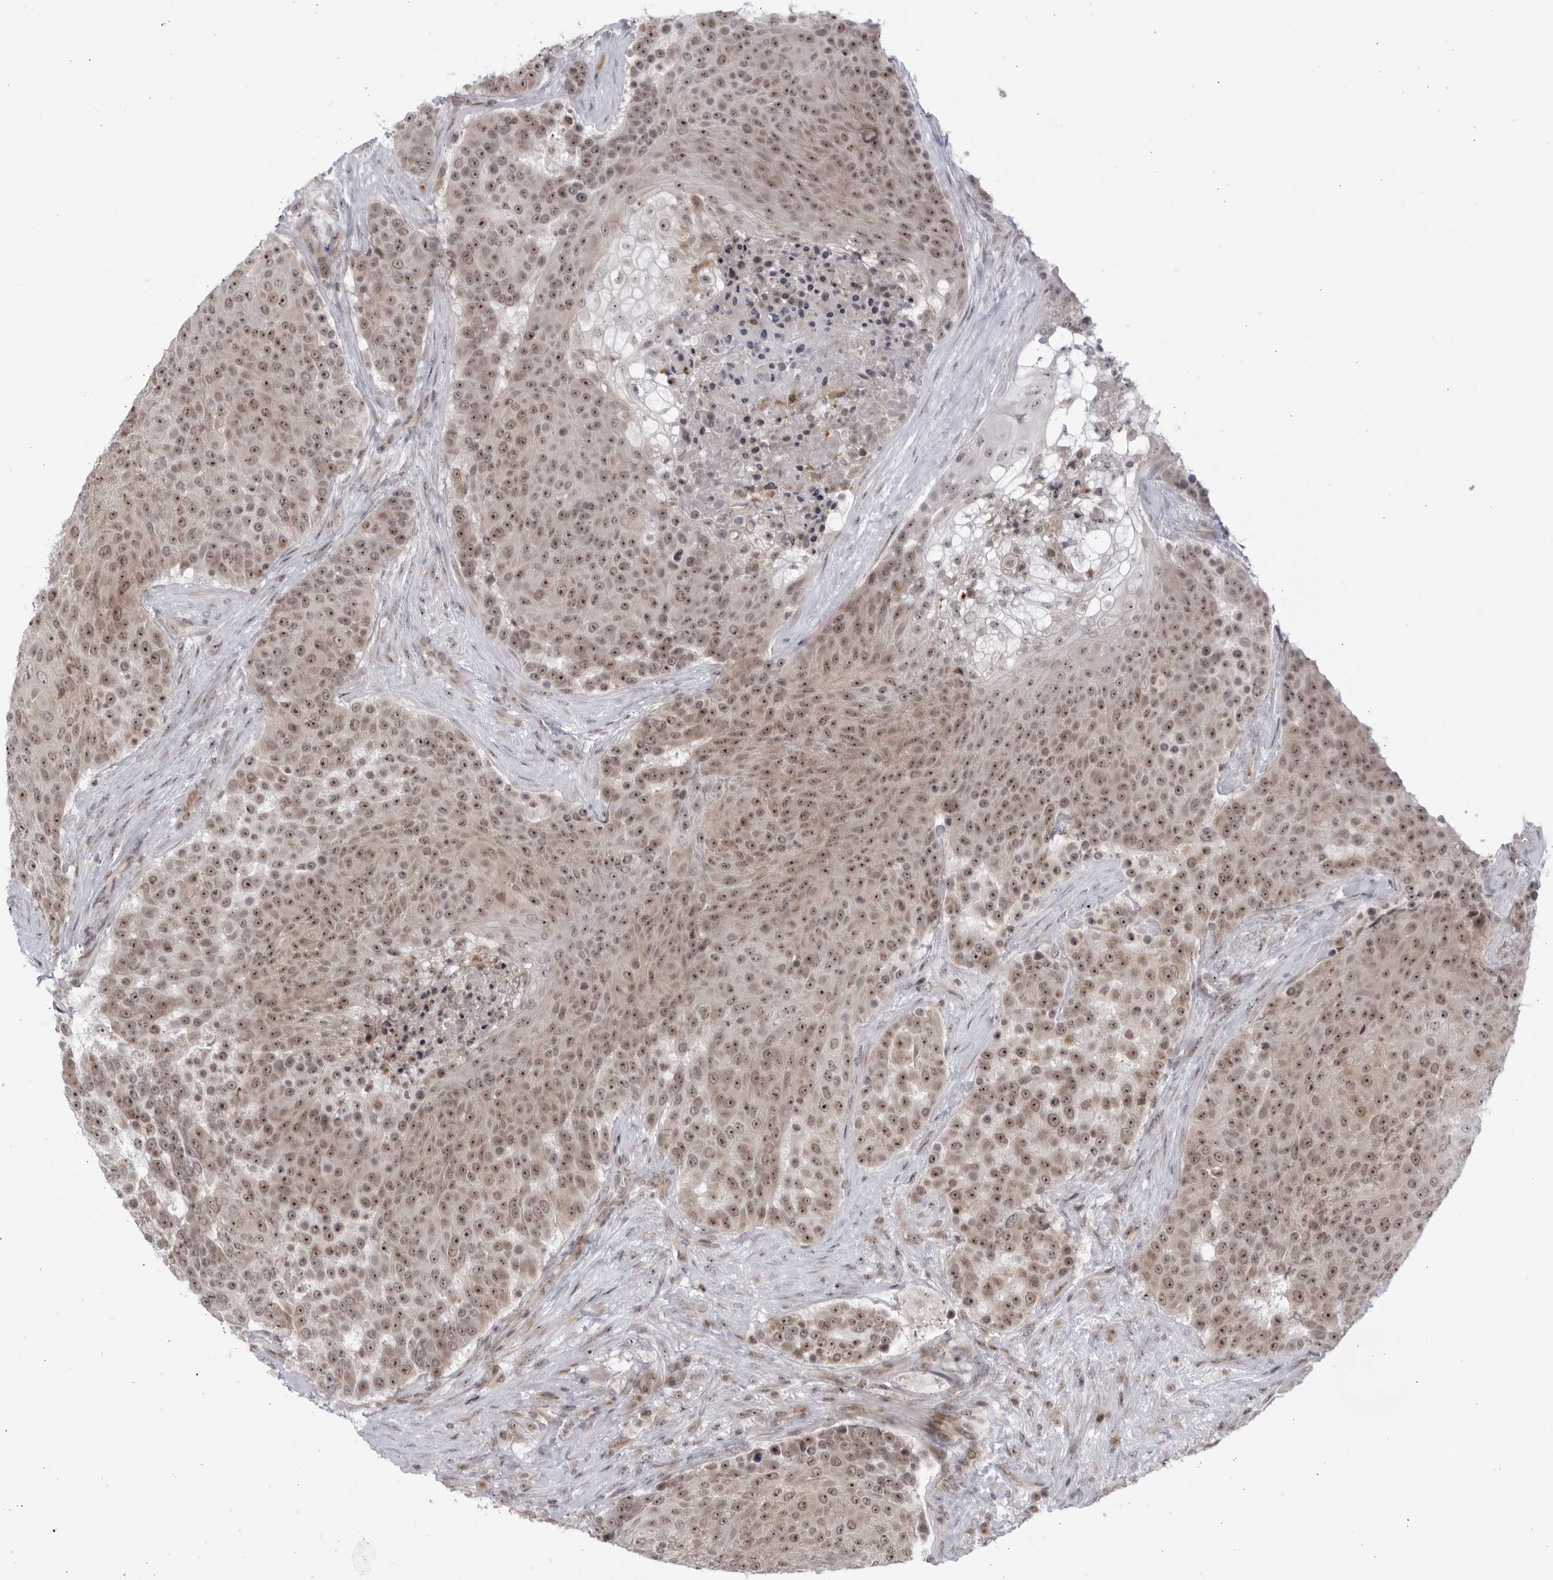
{"staining": {"intensity": "moderate", "quantity": ">75%", "location": "nuclear"}, "tissue": "urothelial cancer", "cell_type": "Tumor cells", "image_type": "cancer", "snomed": [{"axis": "morphology", "description": "Urothelial carcinoma, High grade"}, {"axis": "topography", "description": "Urinary bladder"}], "caption": "High-magnification brightfield microscopy of urothelial carcinoma (high-grade) stained with DAB (3,3'-diaminobenzidine) (brown) and counterstained with hematoxylin (blue). tumor cells exhibit moderate nuclear expression is seen in about>75% of cells.", "gene": "ITGB3BP", "patient": {"sex": "female", "age": 63}}